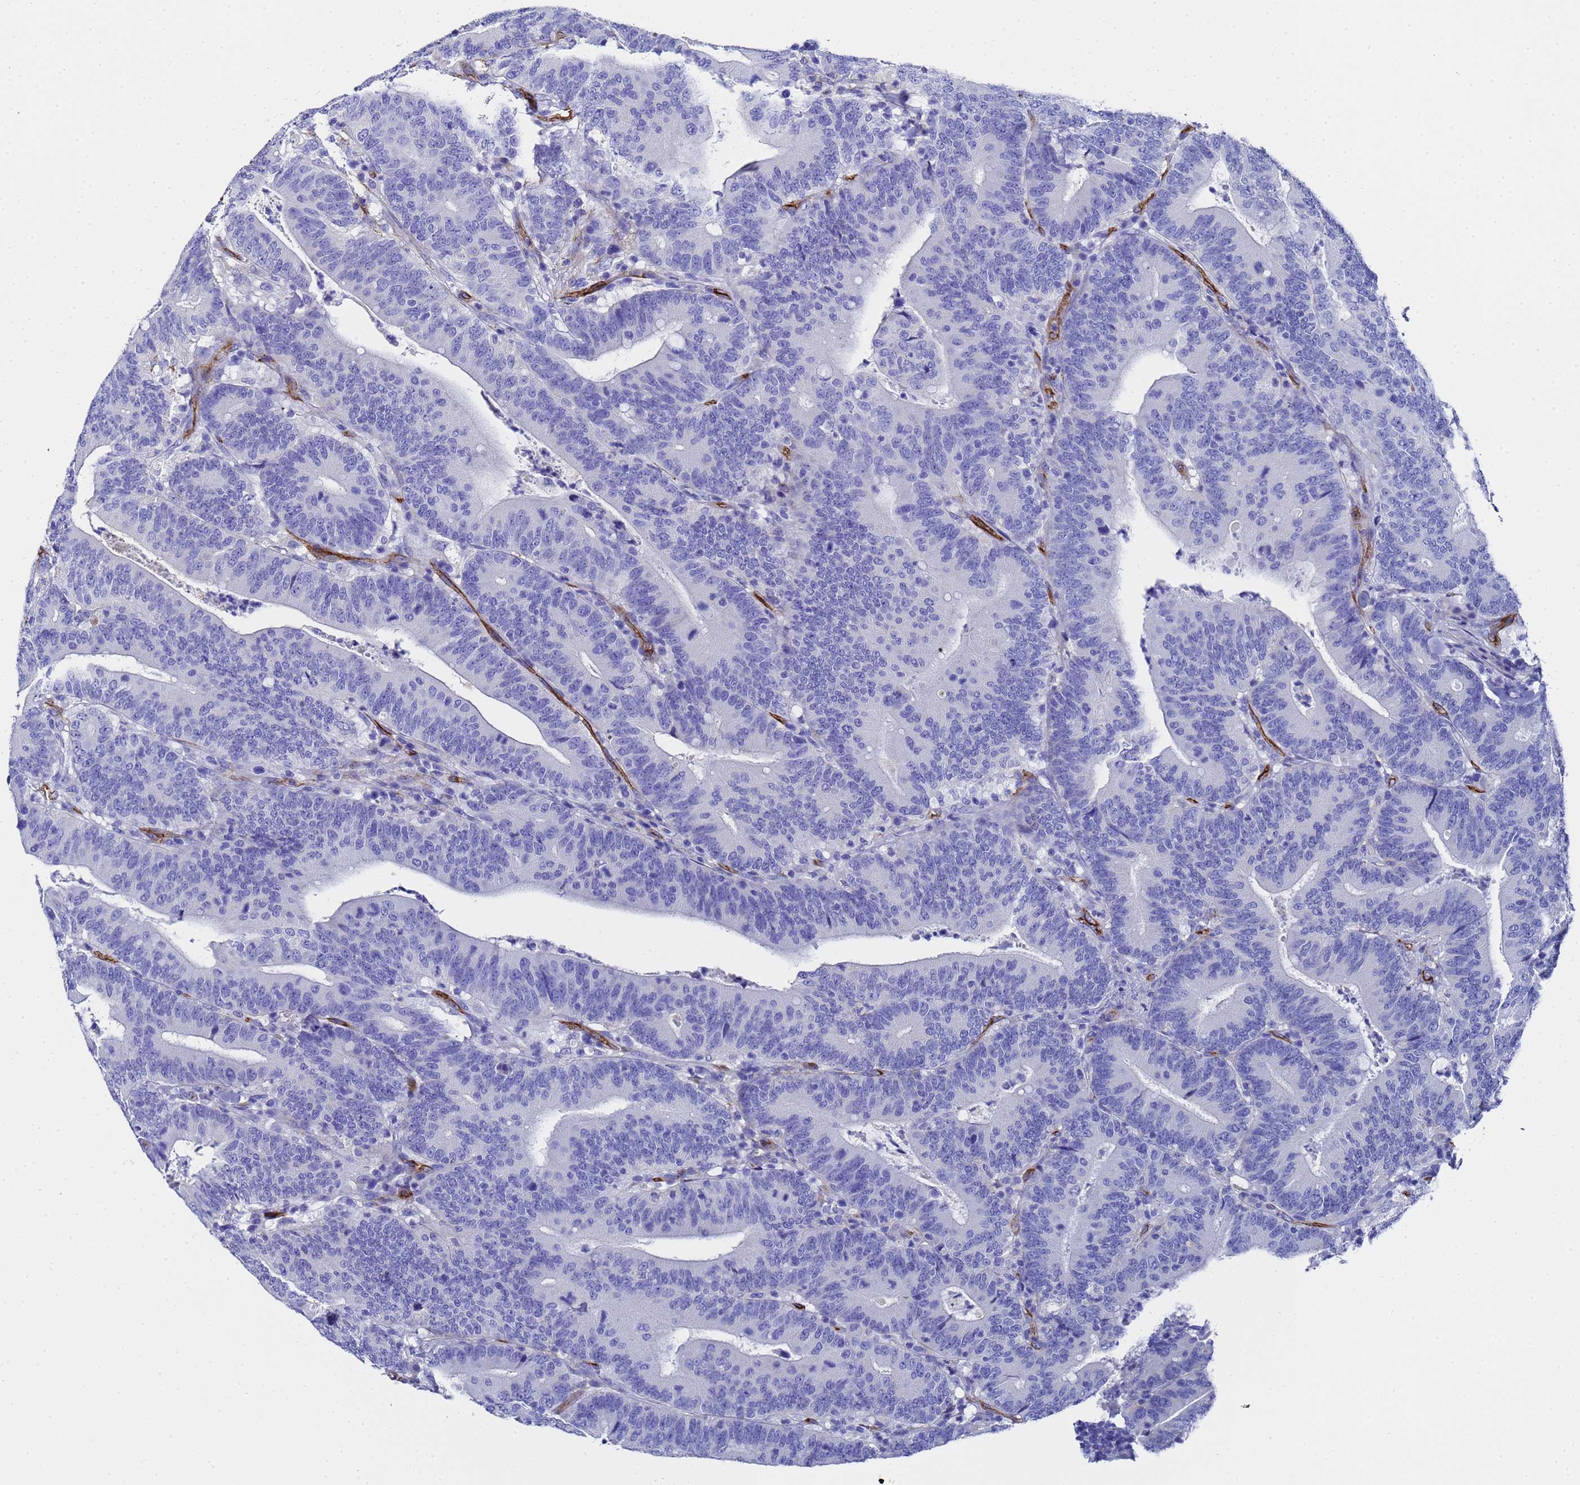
{"staining": {"intensity": "negative", "quantity": "none", "location": "none"}, "tissue": "colorectal cancer", "cell_type": "Tumor cells", "image_type": "cancer", "snomed": [{"axis": "morphology", "description": "Adenocarcinoma, NOS"}, {"axis": "topography", "description": "Colon"}], "caption": "Tumor cells are negative for protein expression in human adenocarcinoma (colorectal).", "gene": "ADIPOQ", "patient": {"sex": "female", "age": 66}}